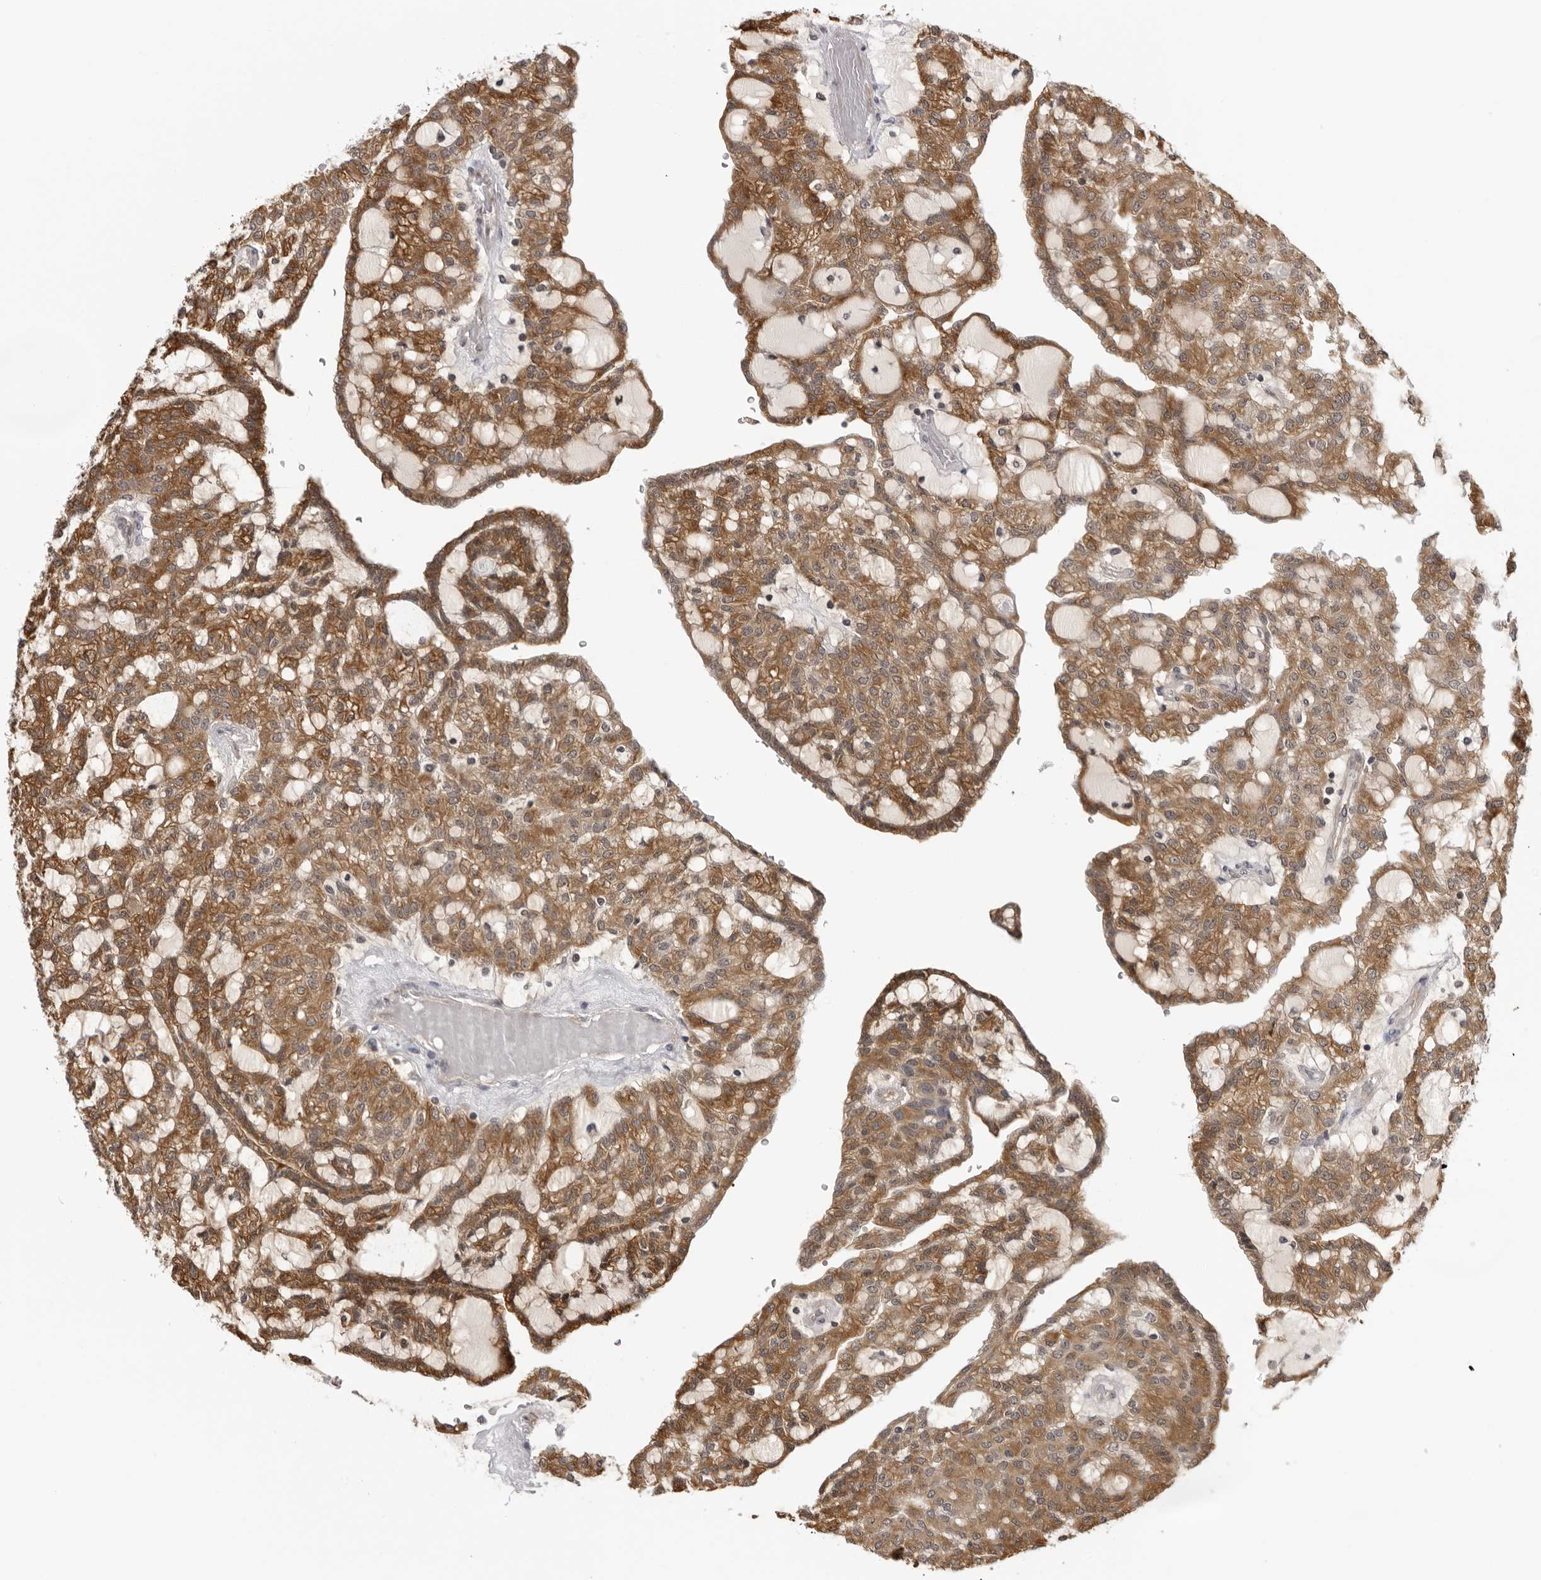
{"staining": {"intensity": "moderate", "quantity": ">75%", "location": "cytoplasmic/membranous"}, "tissue": "renal cancer", "cell_type": "Tumor cells", "image_type": "cancer", "snomed": [{"axis": "morphology", "description": "Adenocarcinoma, NOS"}, {"axis": "topography", "description": "Kidney"}], "caption": "DAB (3,3'-diaminobenzidine) immunohistochemical staining of adenocarcinoma (renal) displays moderate cytoplasmic/membranous protein staining in approximately >75% of tumor cells.", "gene": "MRPS15", "patient": {"sex": "male", "age": 63}}